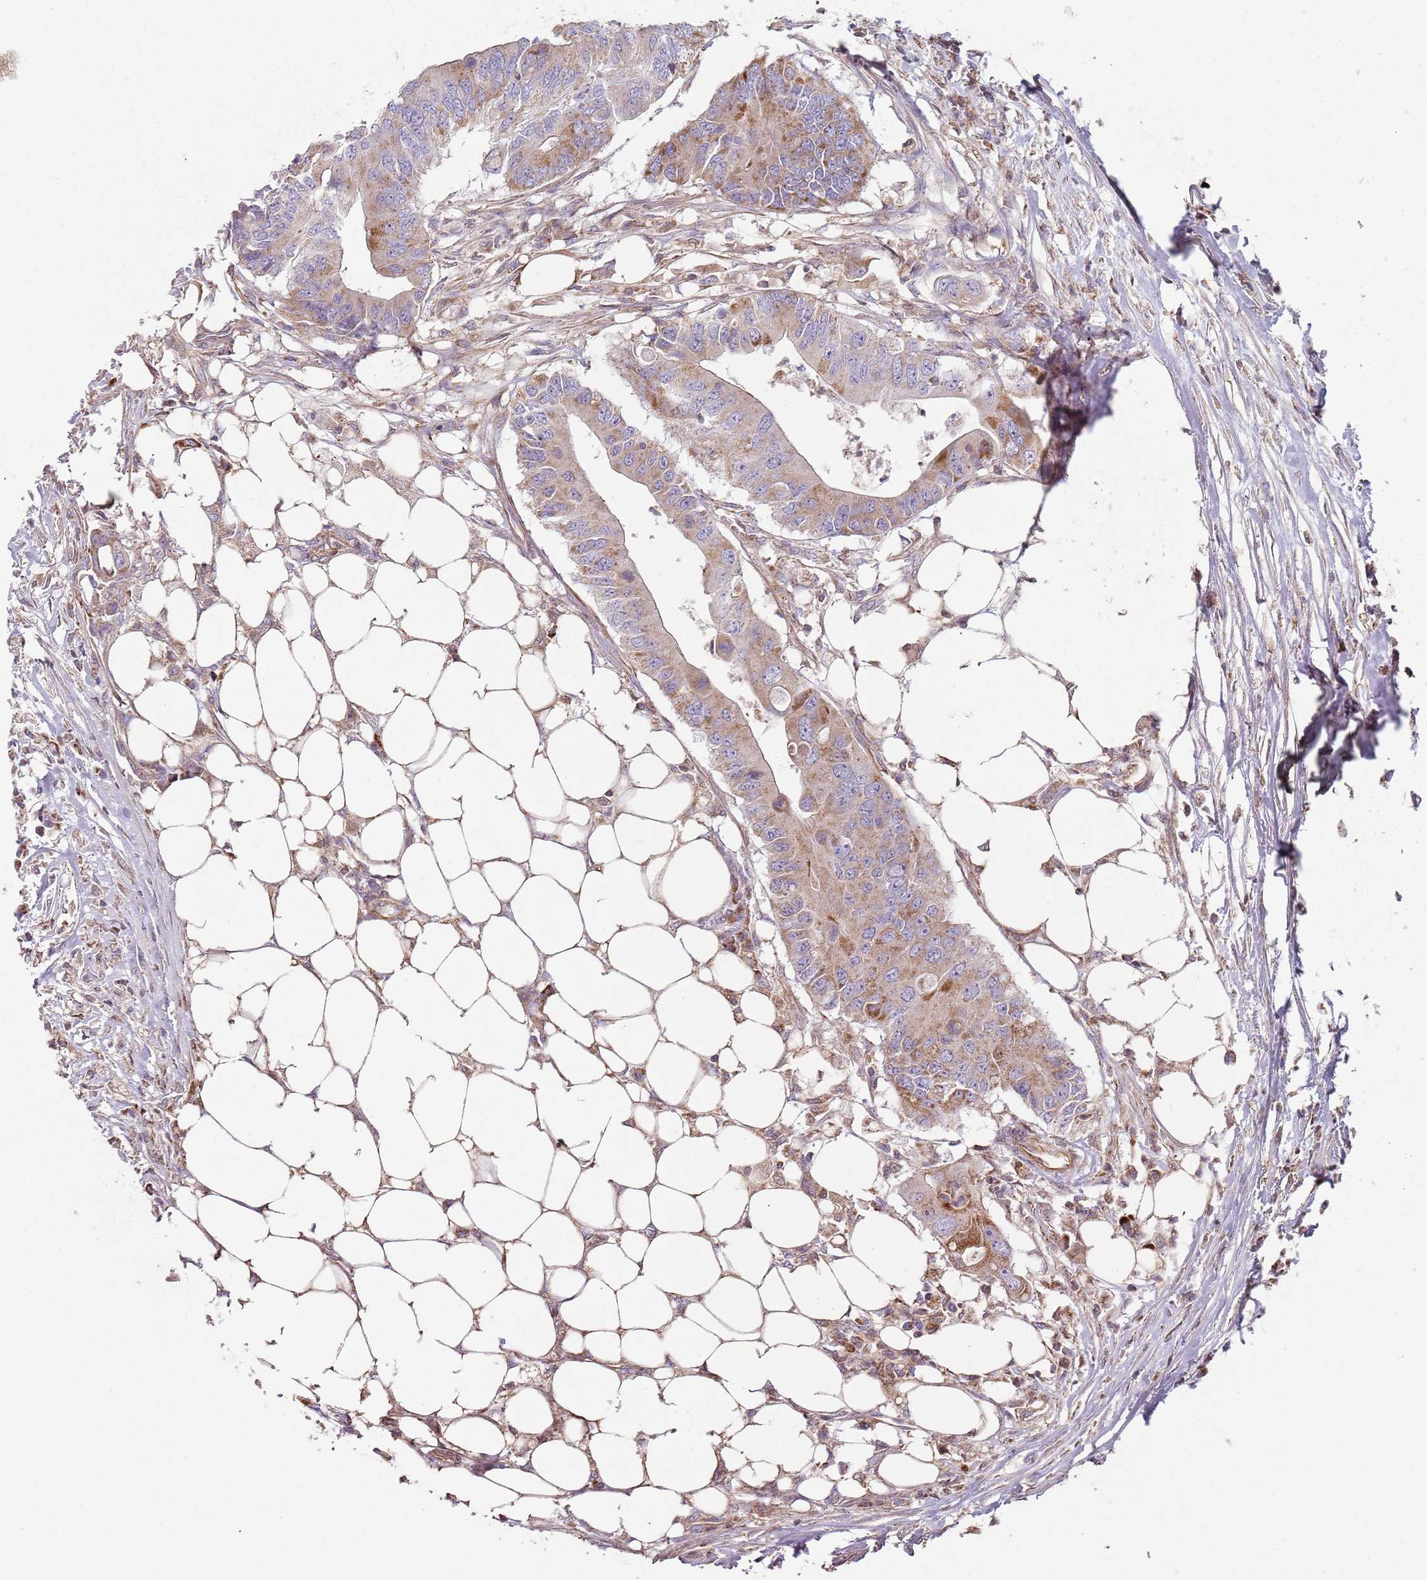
{"staining": {"intensity": "moderate", "quantity": "25%-75%", "location": "cytoplasmic/membranous"}, "tissue": "colorectal cancer", "cell_type": "Tumor cells", "image_type": "cancer", "snomed": [{"axis": "morphology", "description": "Adenocarcinoma, NOS"}, {"axis": "topography", "description": "Colon"}], "caption": "The photomicrograph demonstrates staining of colorectal cancer (adenocarcinoma), revealing moderate cytoplasmic/membranous protein staining (brown color) within tumor cells.", "gene": "GAS8", "patient": {"sex": "male", "age": 71}}